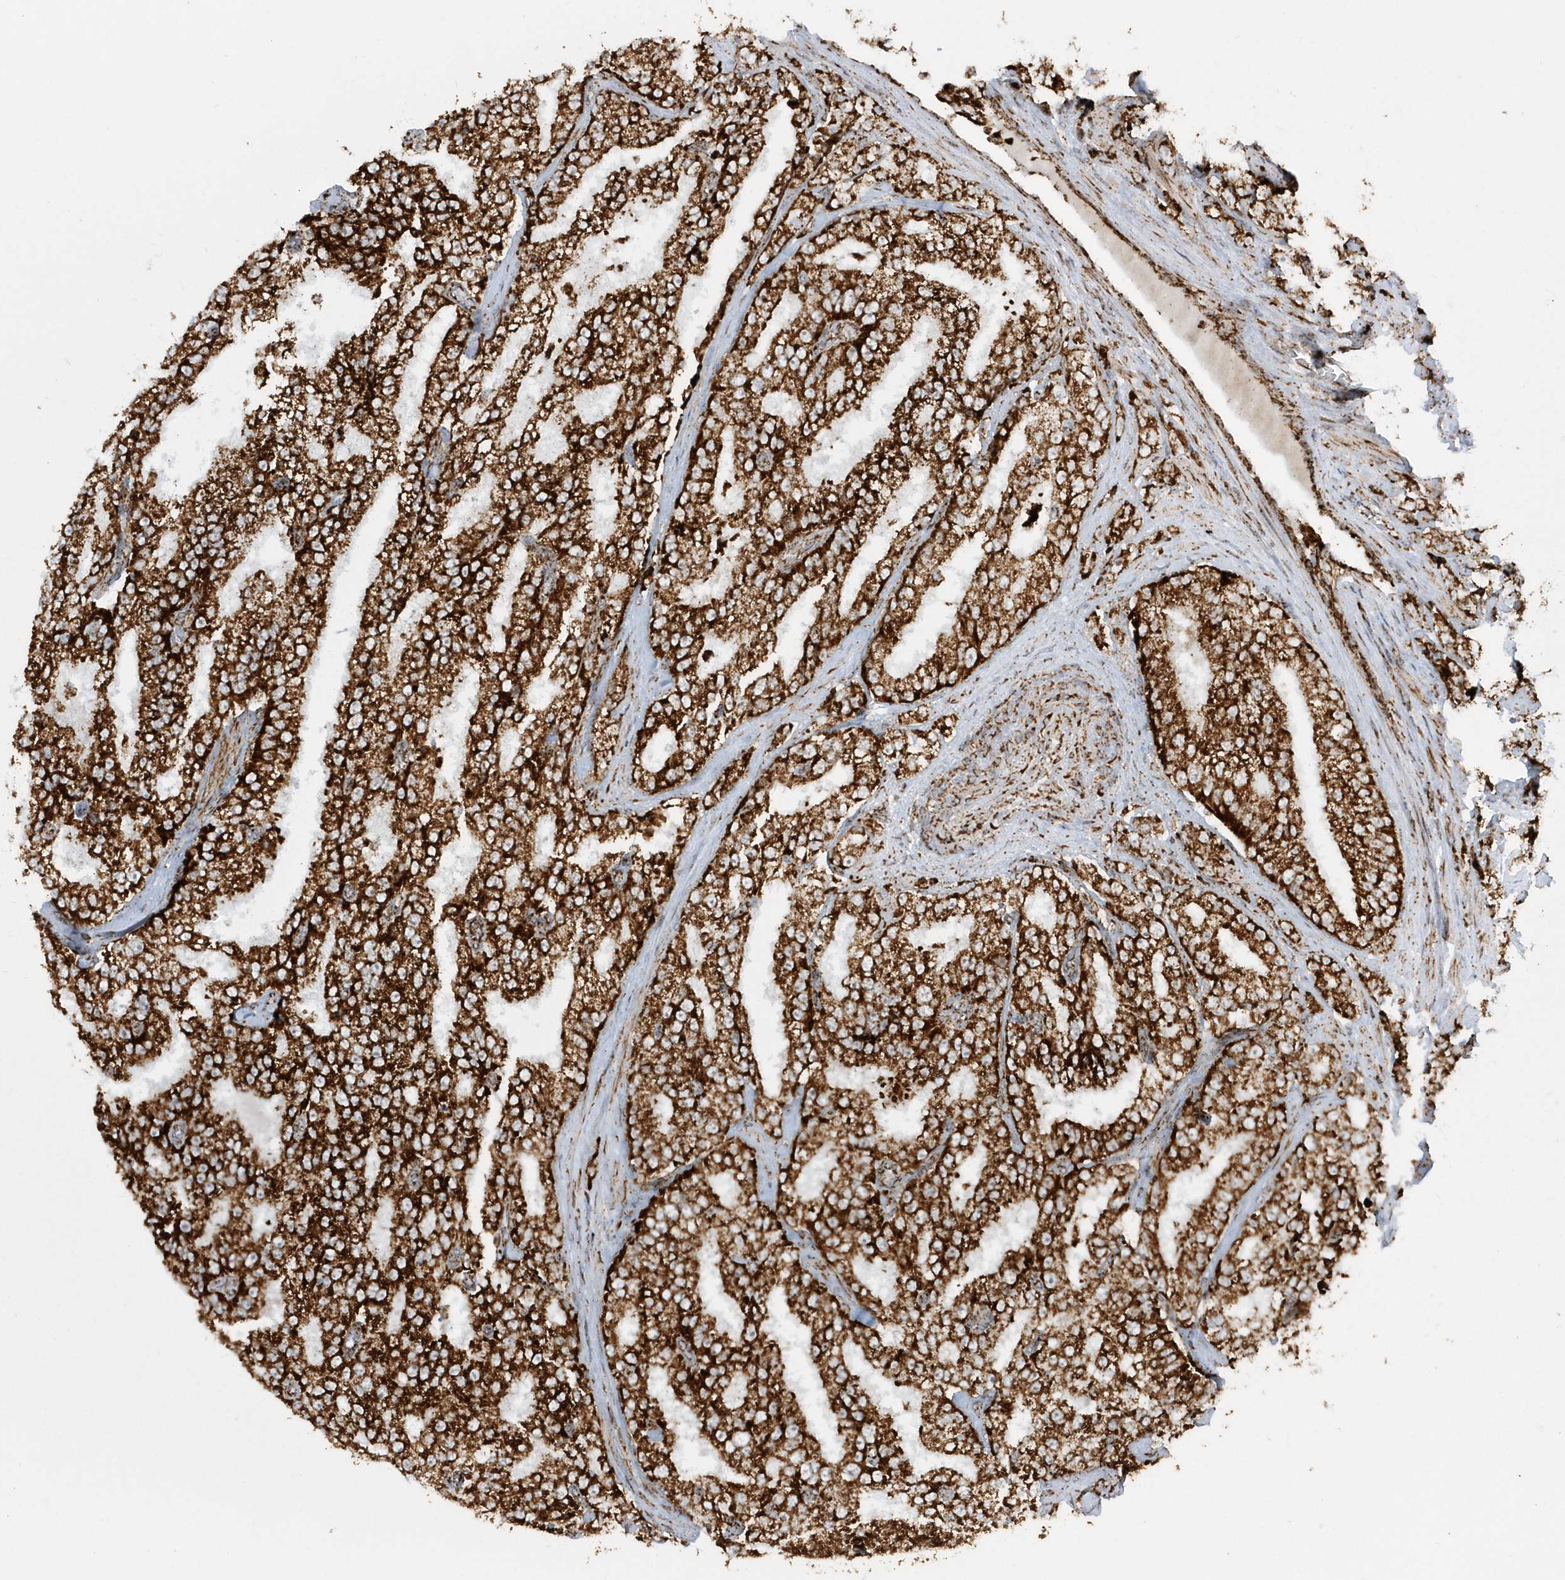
{"staining": {"intensity": "strong", "quantity": ">75%", "location": "cytoplasmic/membranous"}, "tissue": "prostate cancer", "cell_type": "Tumor cells", "image_type": "cancer", "snomed": [{"axis": "morphology", "description": "Adenocarcinoma, High grade"}, {"axis": "topography", "description": "Prostate"}], "caption": "Immunohistochemistry (IHC) image of prostate cancer stained for a protein (brown), which reveals high levels of strong cytoplasmic/membranous expression in about >75% of tumor cells.", "gene": "CRY2", "patient": {"sex": "male", "age": 58}}